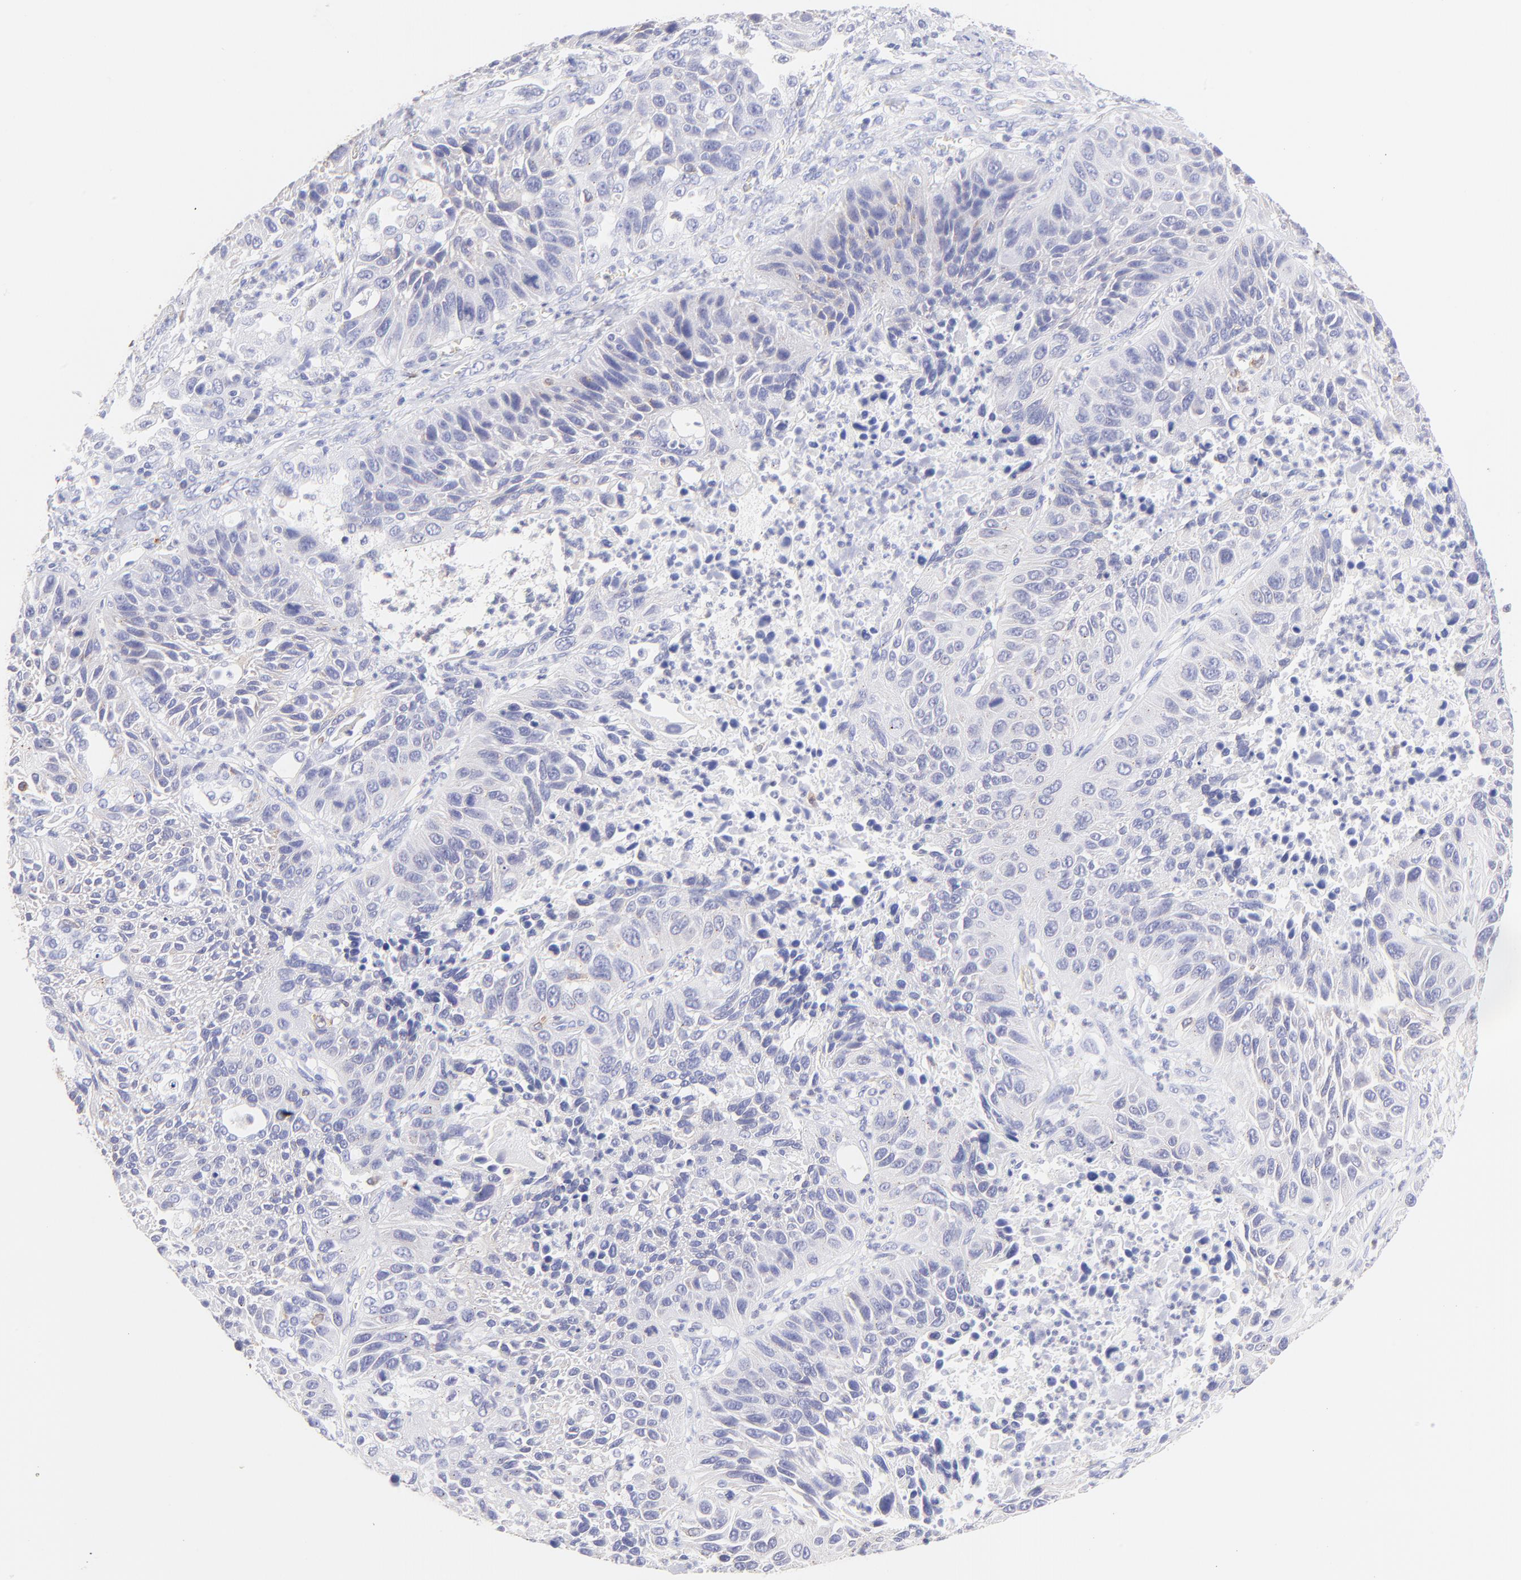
{"staining": {"intensity": "negative", "quantity": "none", "location": "none"}, "tissue": "lung cancer", "cell_type": "Tumor cells", "image_type": "cancer", "snomed": [{"axis": "morphology", "description": "Squamous cell carcinoma, NOS"}, {"axis": "topography", "description": "Lung"}], "caption": "An immunohistochemistry photomicrograph of squamous cell carcinoma (lung) is shown. There is no staining in tumor cells of squamous cell carcinoma (lung).", "gene": "IRAG2", "patient": {"sex": "female", "age": 76}}